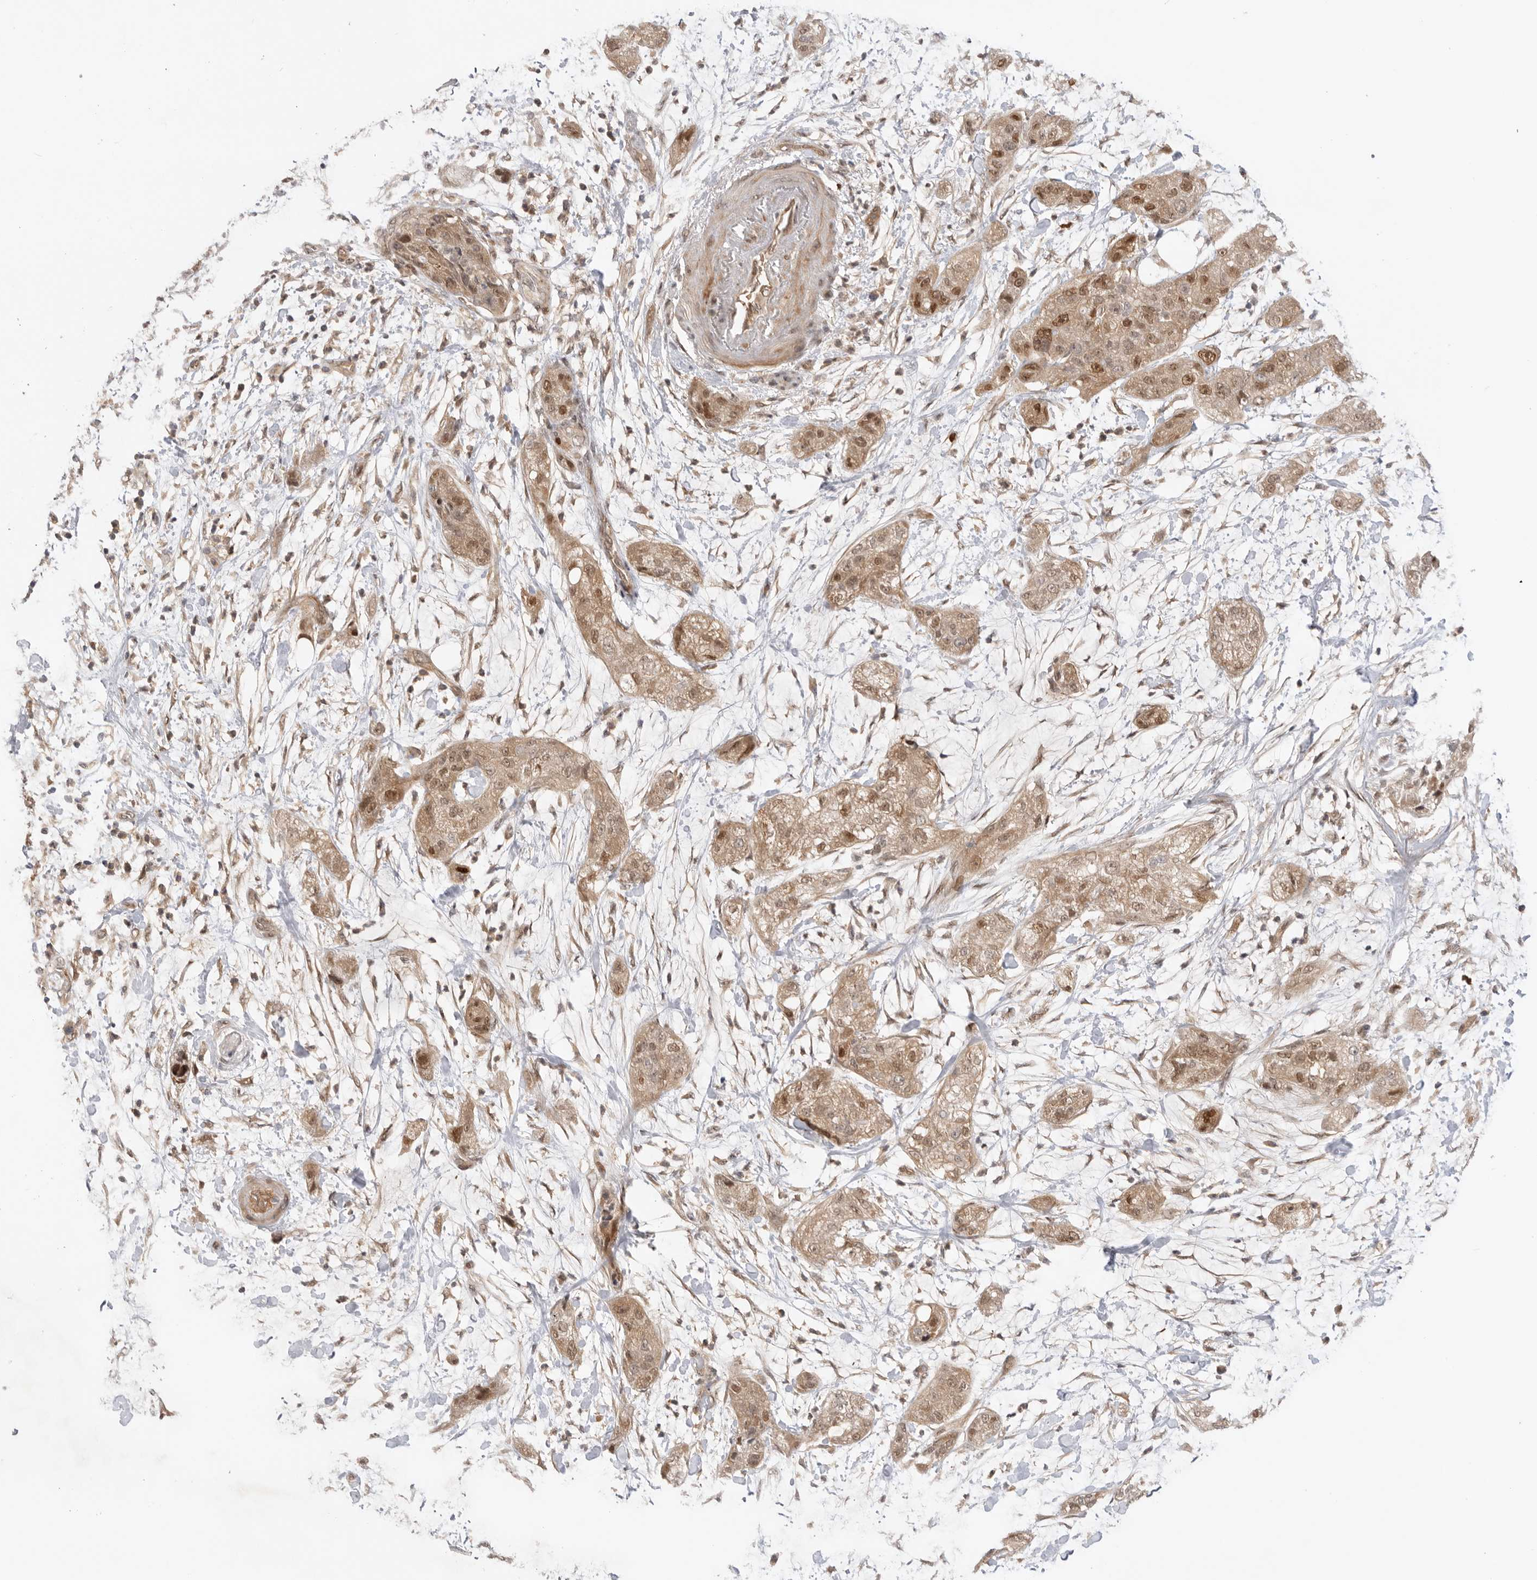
{"staining": {"intensity": "moderate", "quantity": ">75%", "location": "cytoplasmic/membranous,nuclear"}, "tissue": "pancreatic cancer", "cell_type": "Tumor cells", "image_type": "cancer", "snomed": [{"axis": "morphology", "description": "Adenocarcinoma, NOS"}, {"axis": "topography", "description": "Pancreas"}], "caption": "The micrograph shows staining of adenocarcinoma (pancreatic), revealing moderate cytoplasmic/membranous and nuclear protein expression (brown color) within tumor cells. Nuclei are stained in blue.", "gene": "DCAF8", "patient": {"sex": "female", "age": 78}}